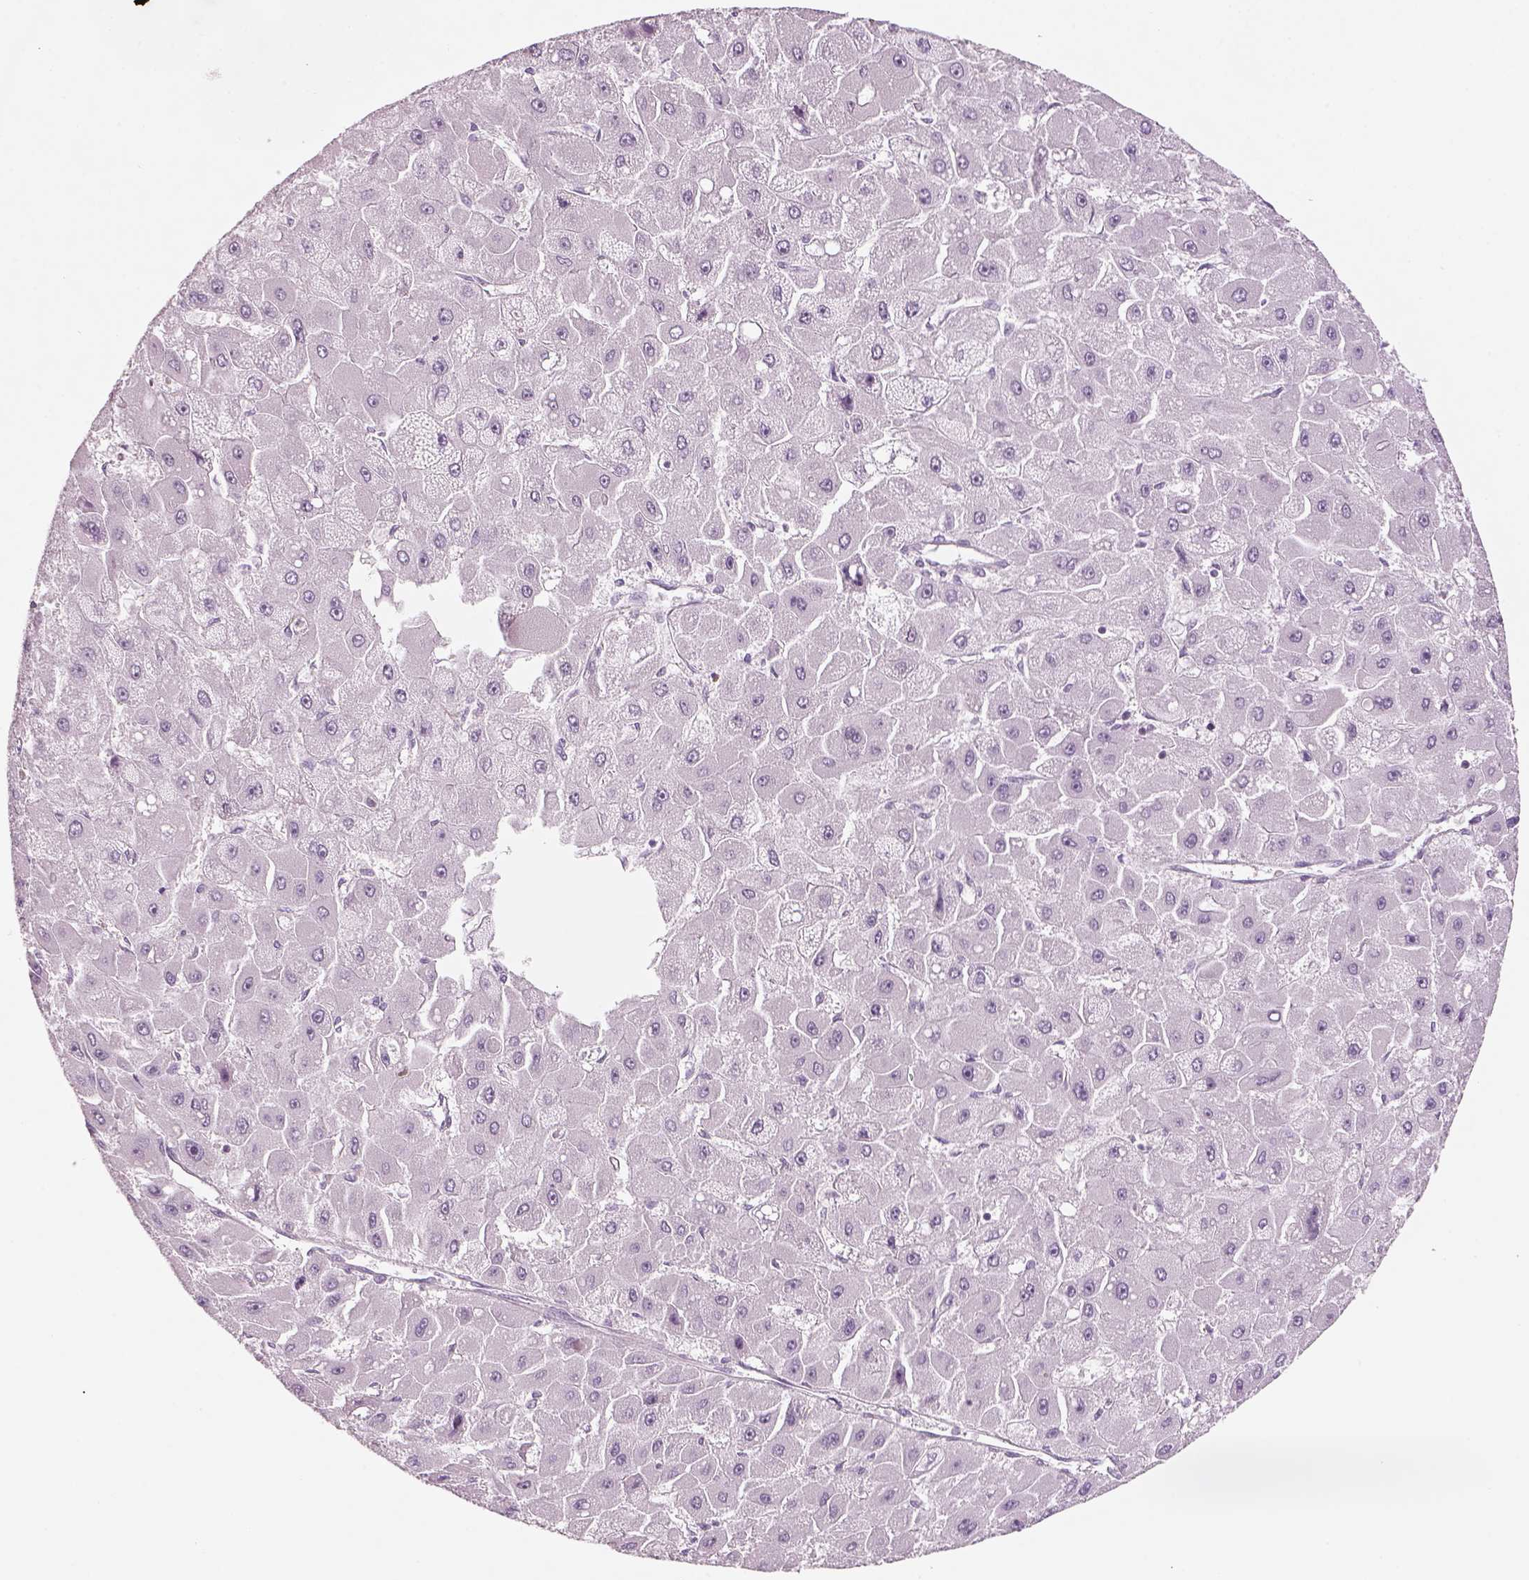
{"staining": {"intensity": "negative", "quantity": "none", "location": "none"}, "tissue": "liver cancer", "cell_type": "Tumor cells", "image_type": "cancer", "snomed": [{"axis": "morphology", "description": "Carcinoma, Hepatocellular, NOS"}, {"axis": "topography", "description": "Liver"}], "caption": "This is an immunohistochemistry (IHC) histopathology image of liver hepatocellular carcinoma. There is no expression in tumor cells.", "gene": "SLC1A7", "patient": {"sex": "female", "age": 25}}